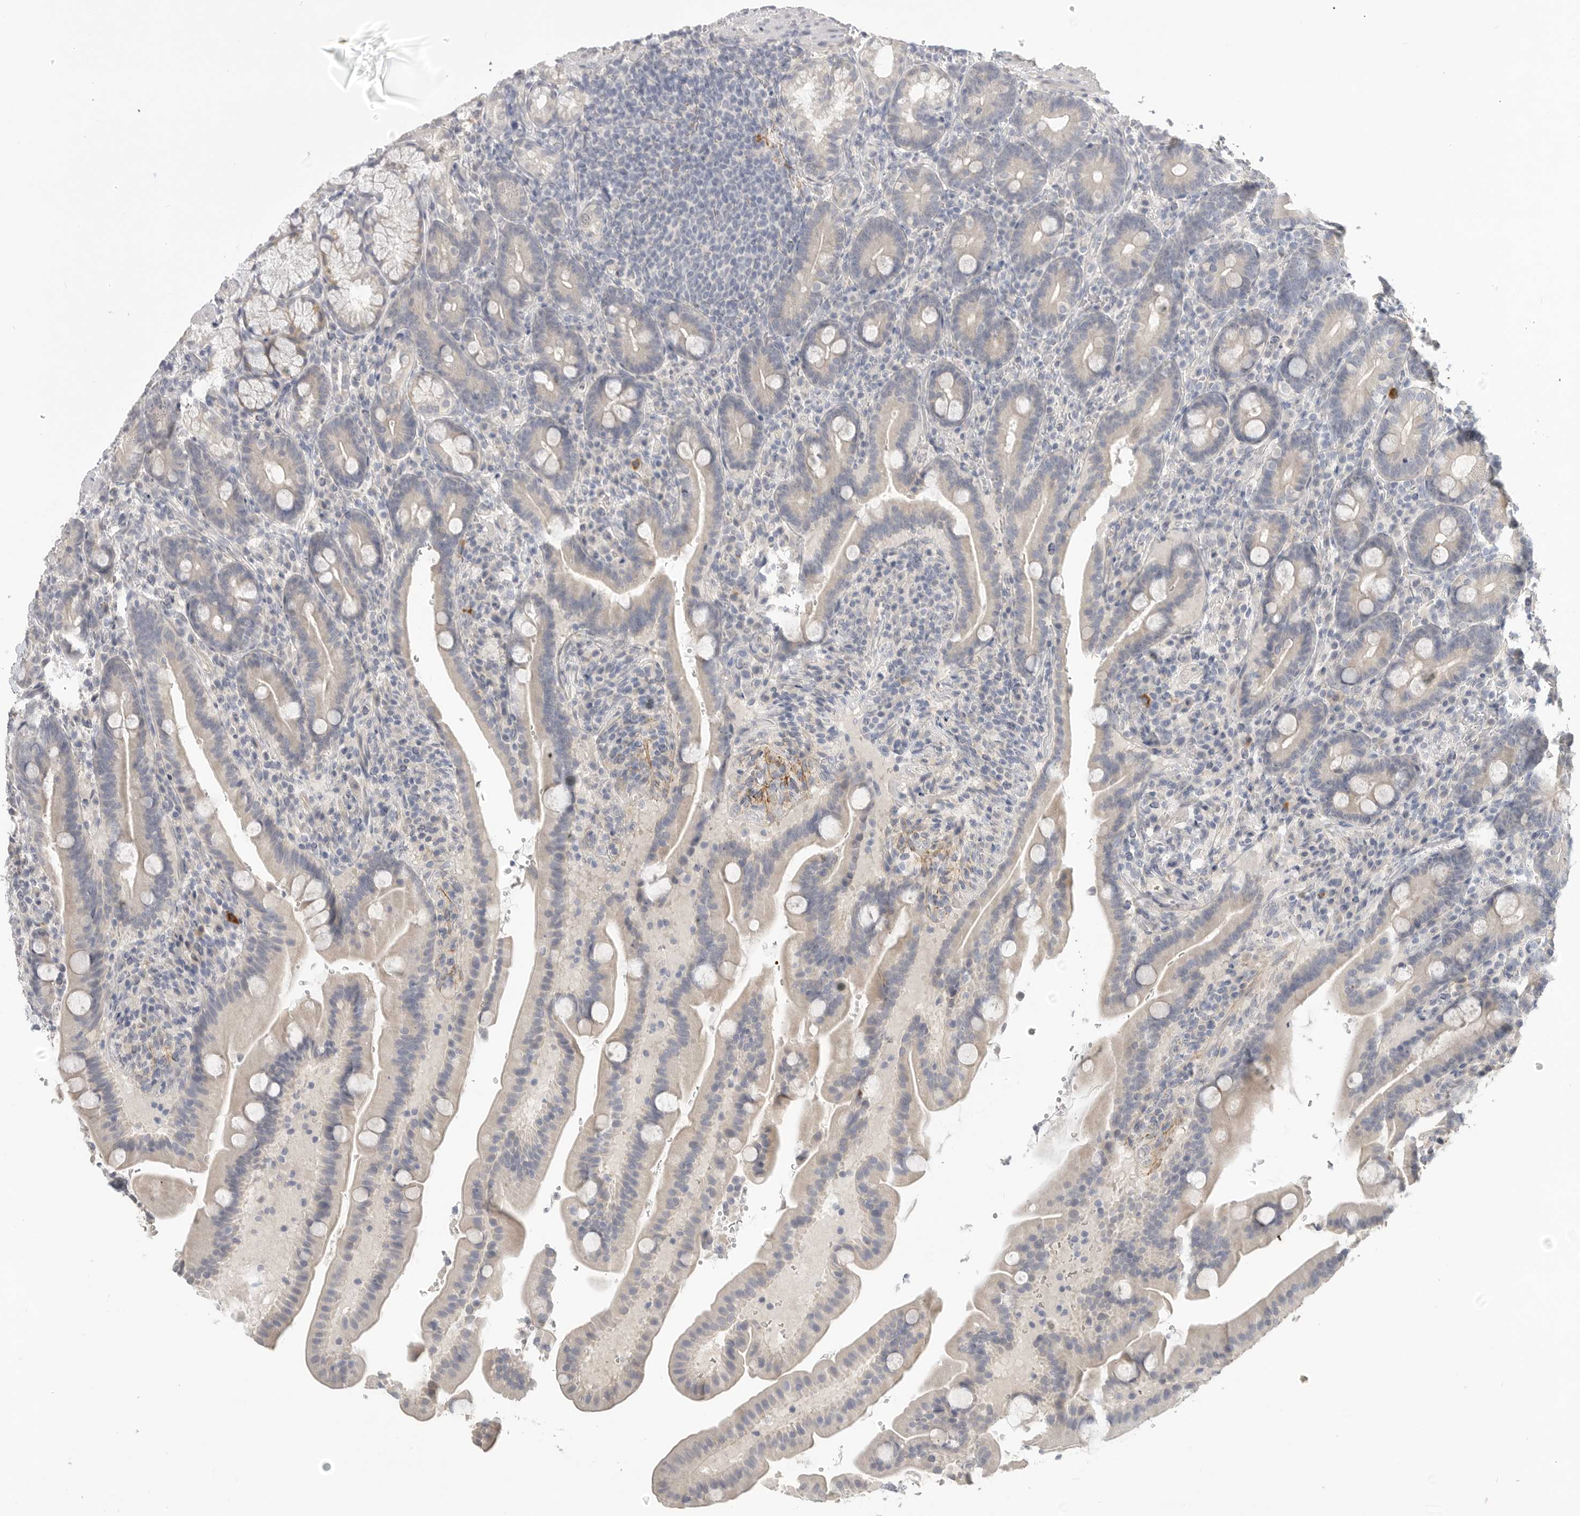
{"staining": {"intensity": "negative", "quantity": "none", "location": "none"}, "tissue": "duodenum", "cell_type": "Glandular cells", "image_type": "normal", "snomed": [{"axis": "morphology", "description": "Normal tissue, NOS"}, {"axis": "topography", "description": "Duodenum"}], "caption": "Immunohistochemistry histopathology image of benign duodenum: human duodenum stained with DAB (3,3'-diaminobenzidine) exhibits no significant protein expression in glandular cells.", "gene": "FBN2", "patient": {"sex": "male", "age": 54}}